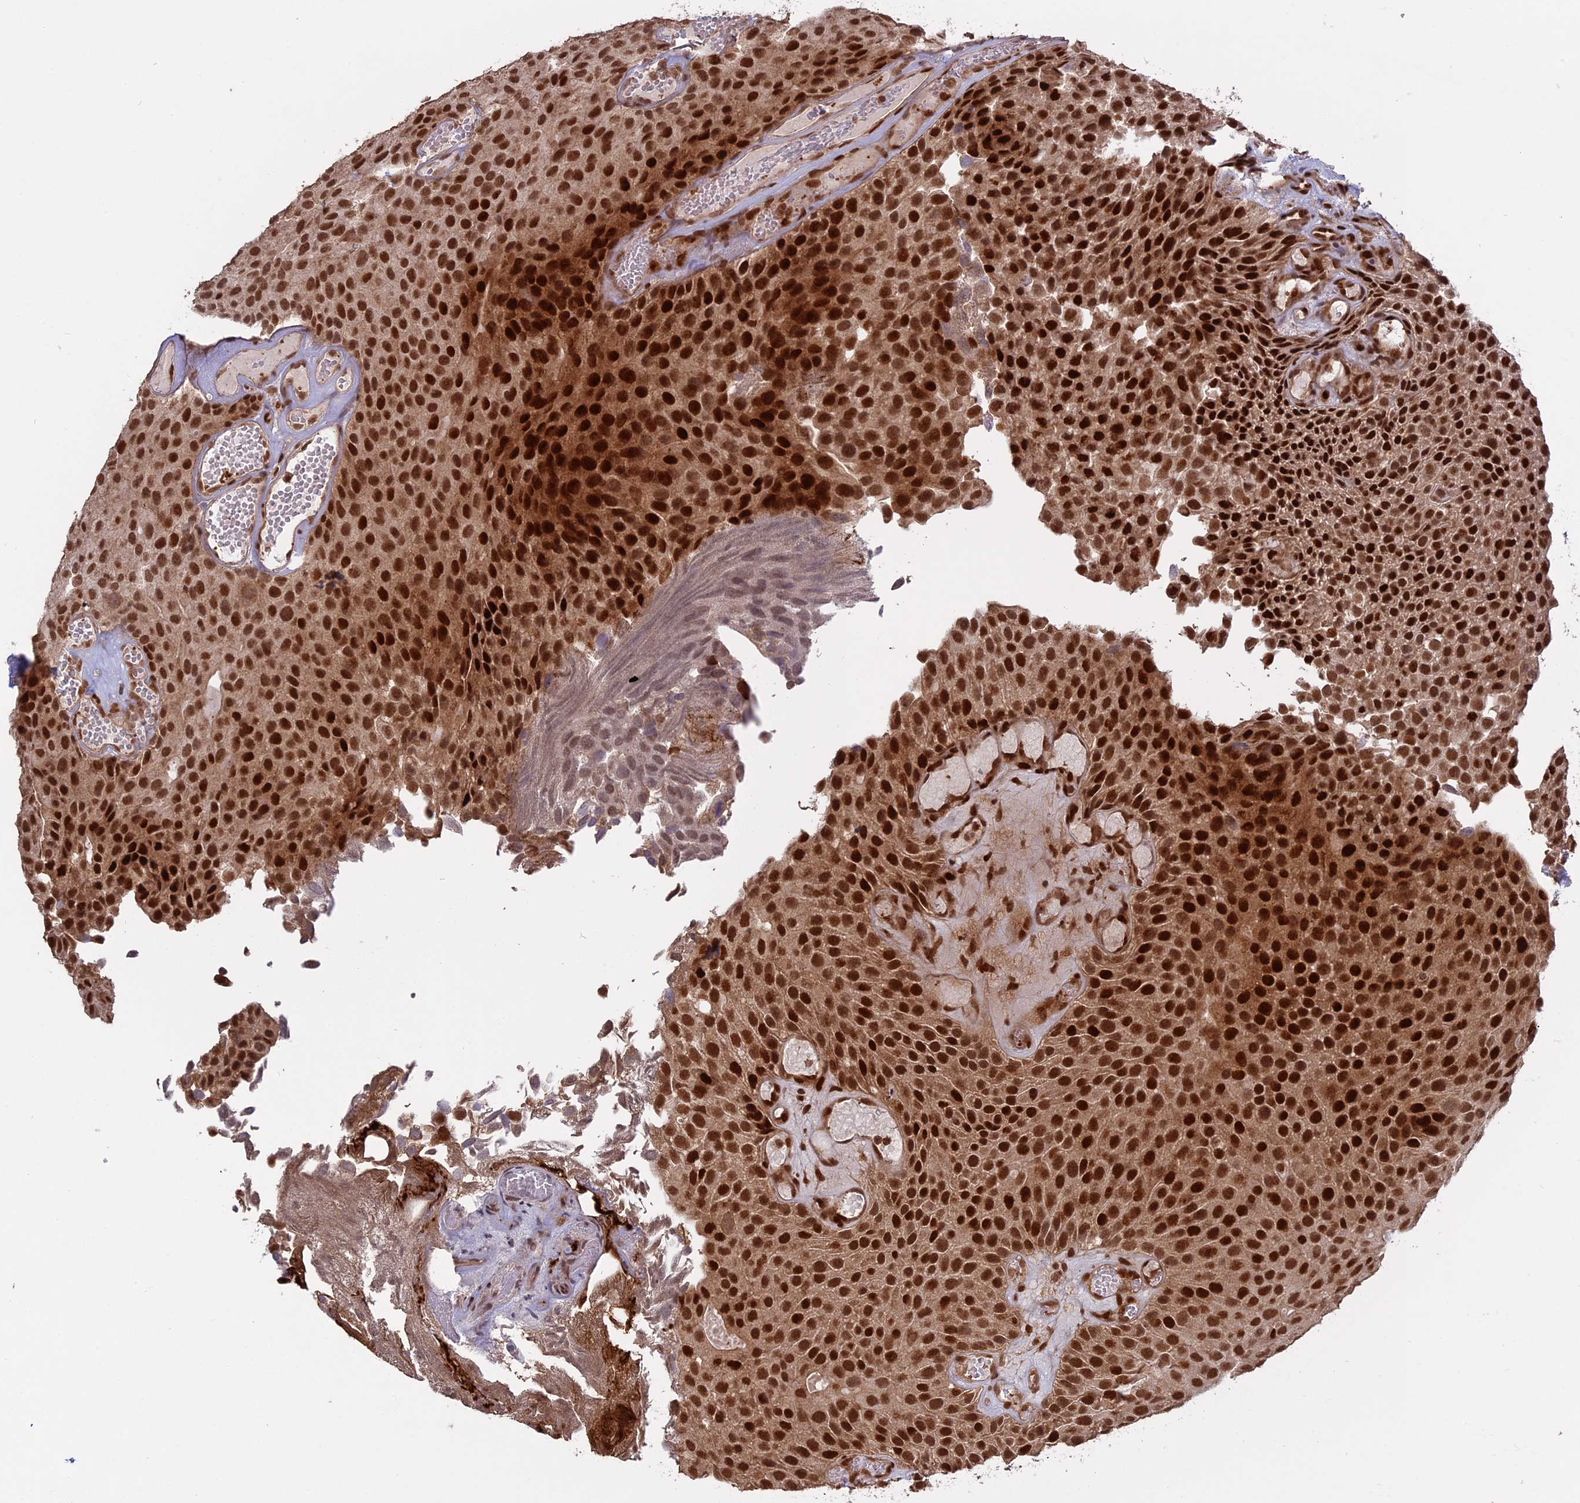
{"staining": {"intensity": "strong", "quantity": ">75%", "location": "nuclear"}, "tissue": "urothelial cancer", "cell_type": "Tumor cells", "image_type": "cancer", "snomed": [{"axis": "morphology", "description": "Urothelial carcinoma, Low grade"}, {"axis": "topography", "description": "Urinary bladder"}], "caption": "Urothelial cancer stained with a brown dye demonstrates strong nuclear positive staining in about >75% of tumor cells.", "gene": "PKIG", "patient": {"sex": "male", "age": 89}}